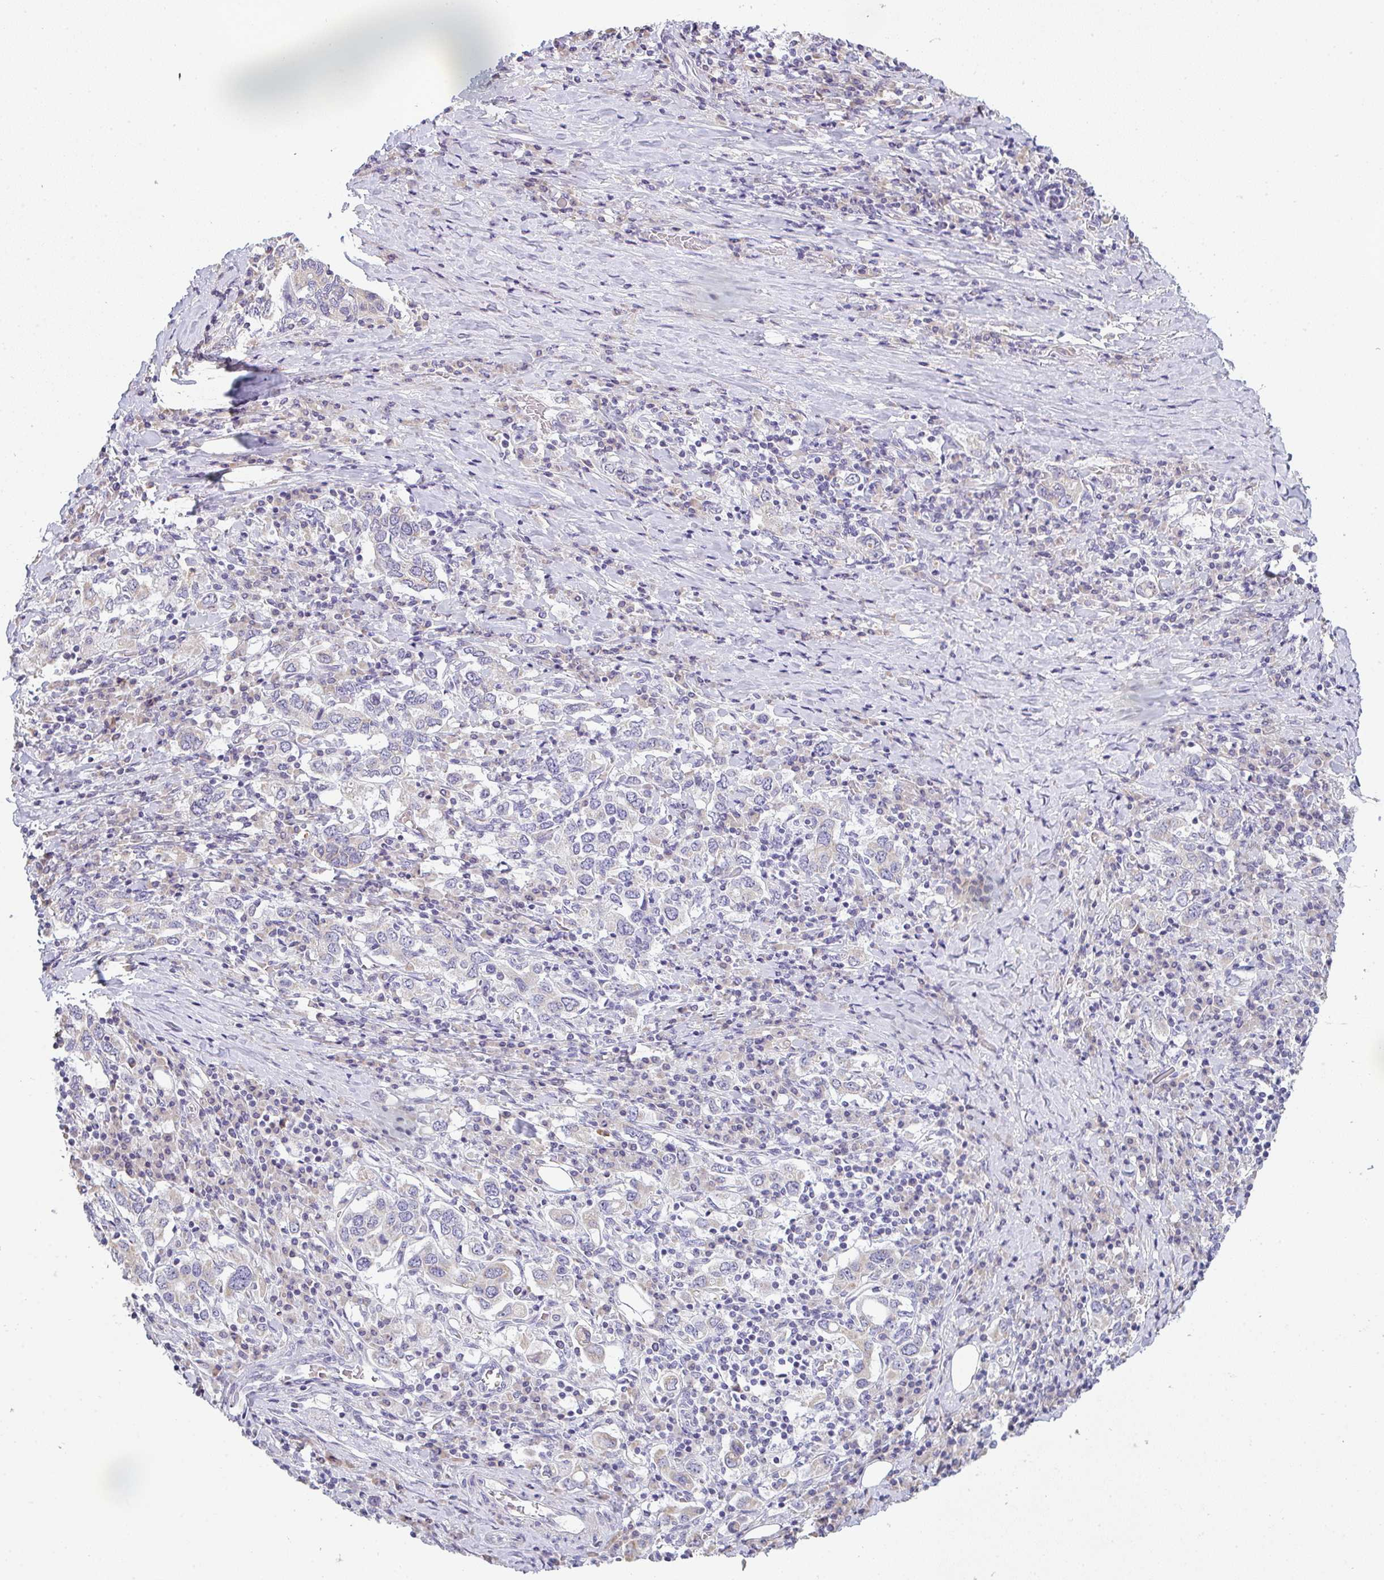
{"staining": {"intensity": "weak", "quantity": "<25%", "location": "cytoplasmic/membranous"}, "tissue": "stomach cancer", "cell_type": "Tumor cells", "image_type": "cancer", "snomed": [{"axis": "morphology", "description": "Adenocarcinoma, NOS"}, {"axis": "topography", "description": "Stomach, upper"}, {"axis": "topography", "description": "Stomach"}], "caption": "Stomach cancer (adenocarcinoma) was stained to show a protein in brown. There is no significant expression in tumor cells.", "gene": "CACNA1S", "patient": {"sex": "male", "age": 62}}